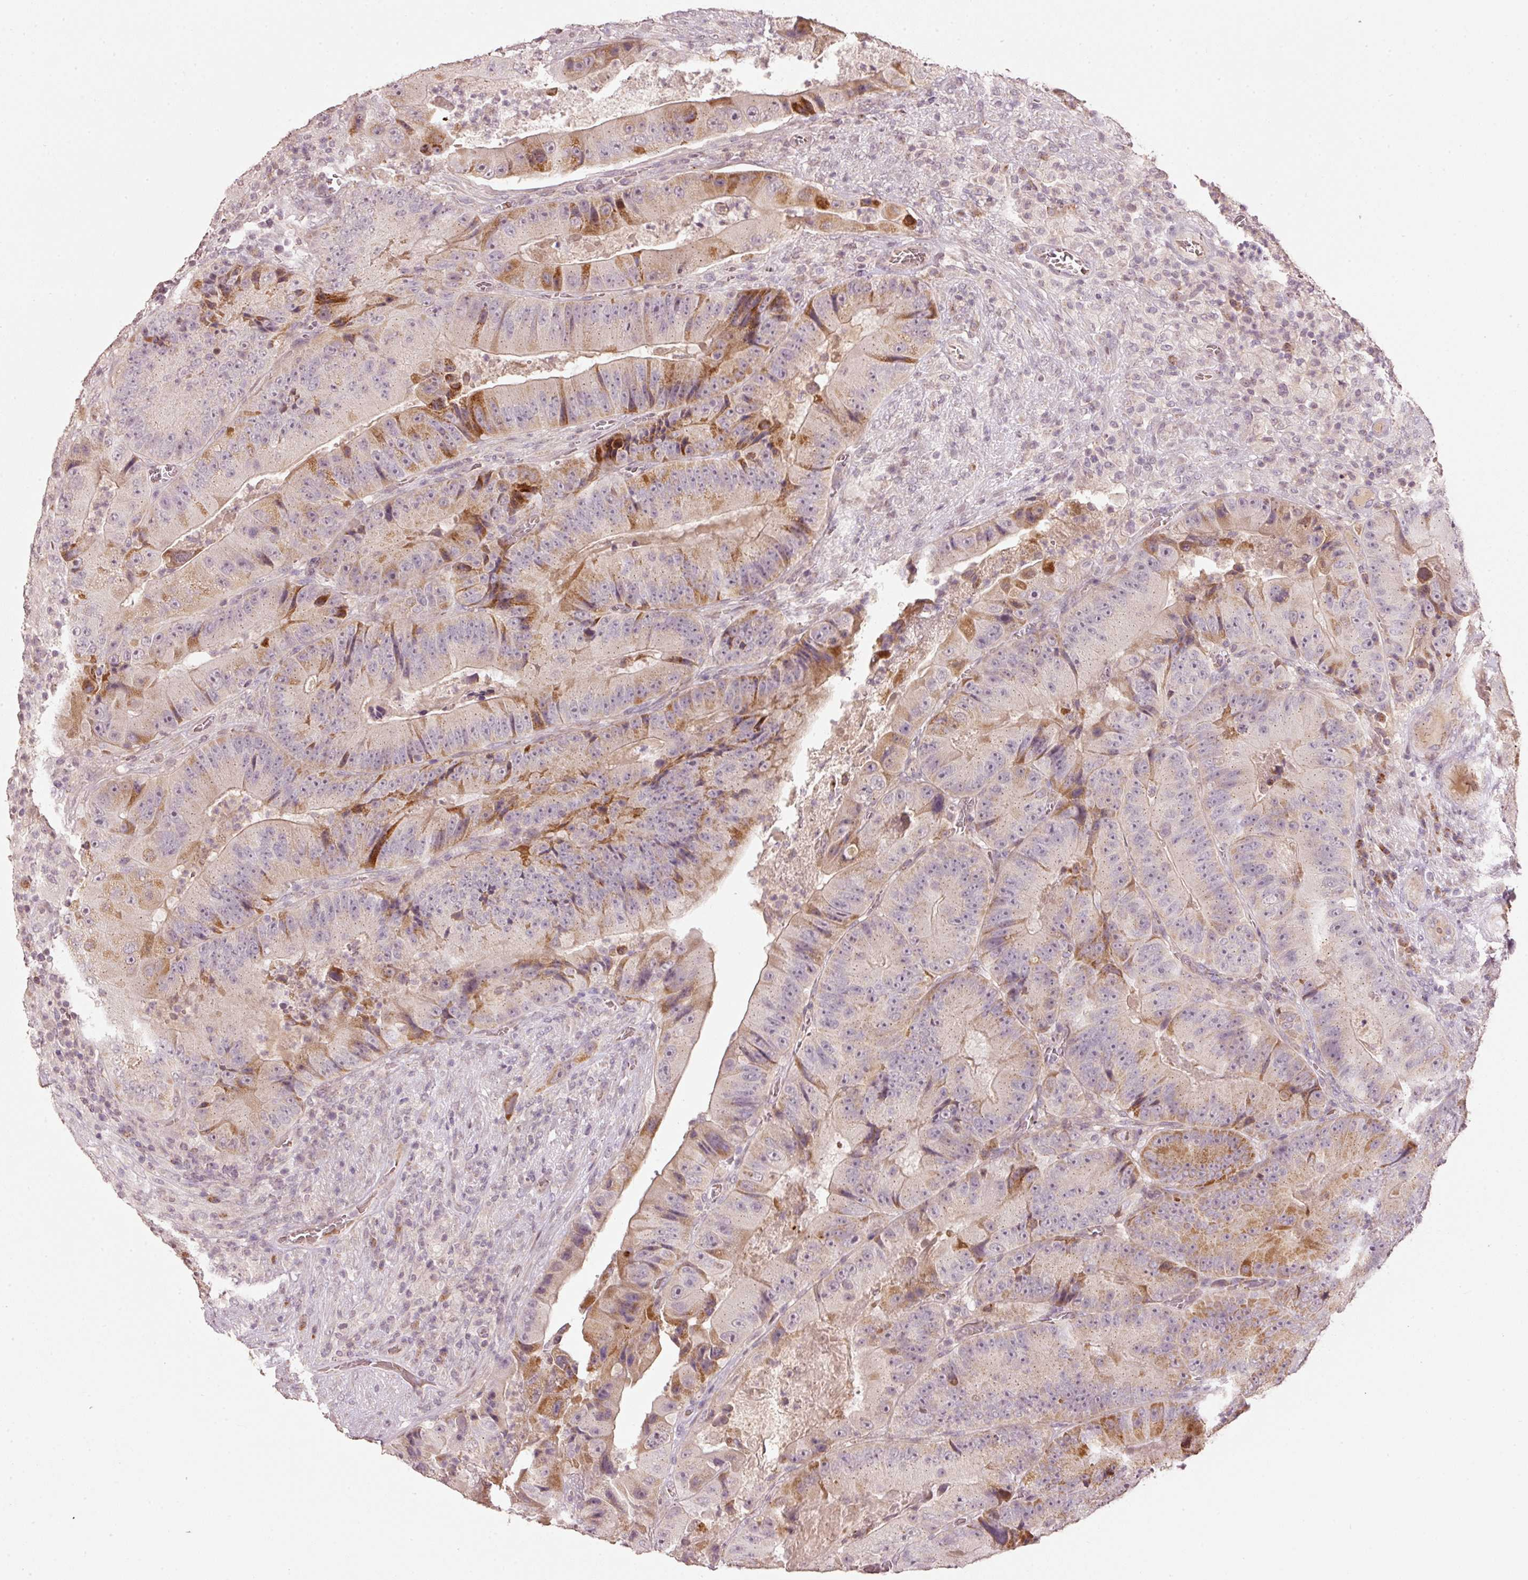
{"staining": {"intensity": "moderate", "quantity": "<25%", "location": "cytoplasmic/membranous"}, "tissue": "colorectal cancer", "cell_type": "Tumor cells", "image_type": "cancer", "snomed": [{"axis": "morphology", "description": "Adenocarcinoma, NOS"}, {"axis": "topography", "description": "Colon"}], "caption": "This is an image of immunohistochemistry staining of colorectal adenocarcinoma, which shows moderate staining in the cytoplasmic/membranous of tumor cells.", "gene": "TOB2", "patient": {"sex": "female", "age": 86}}